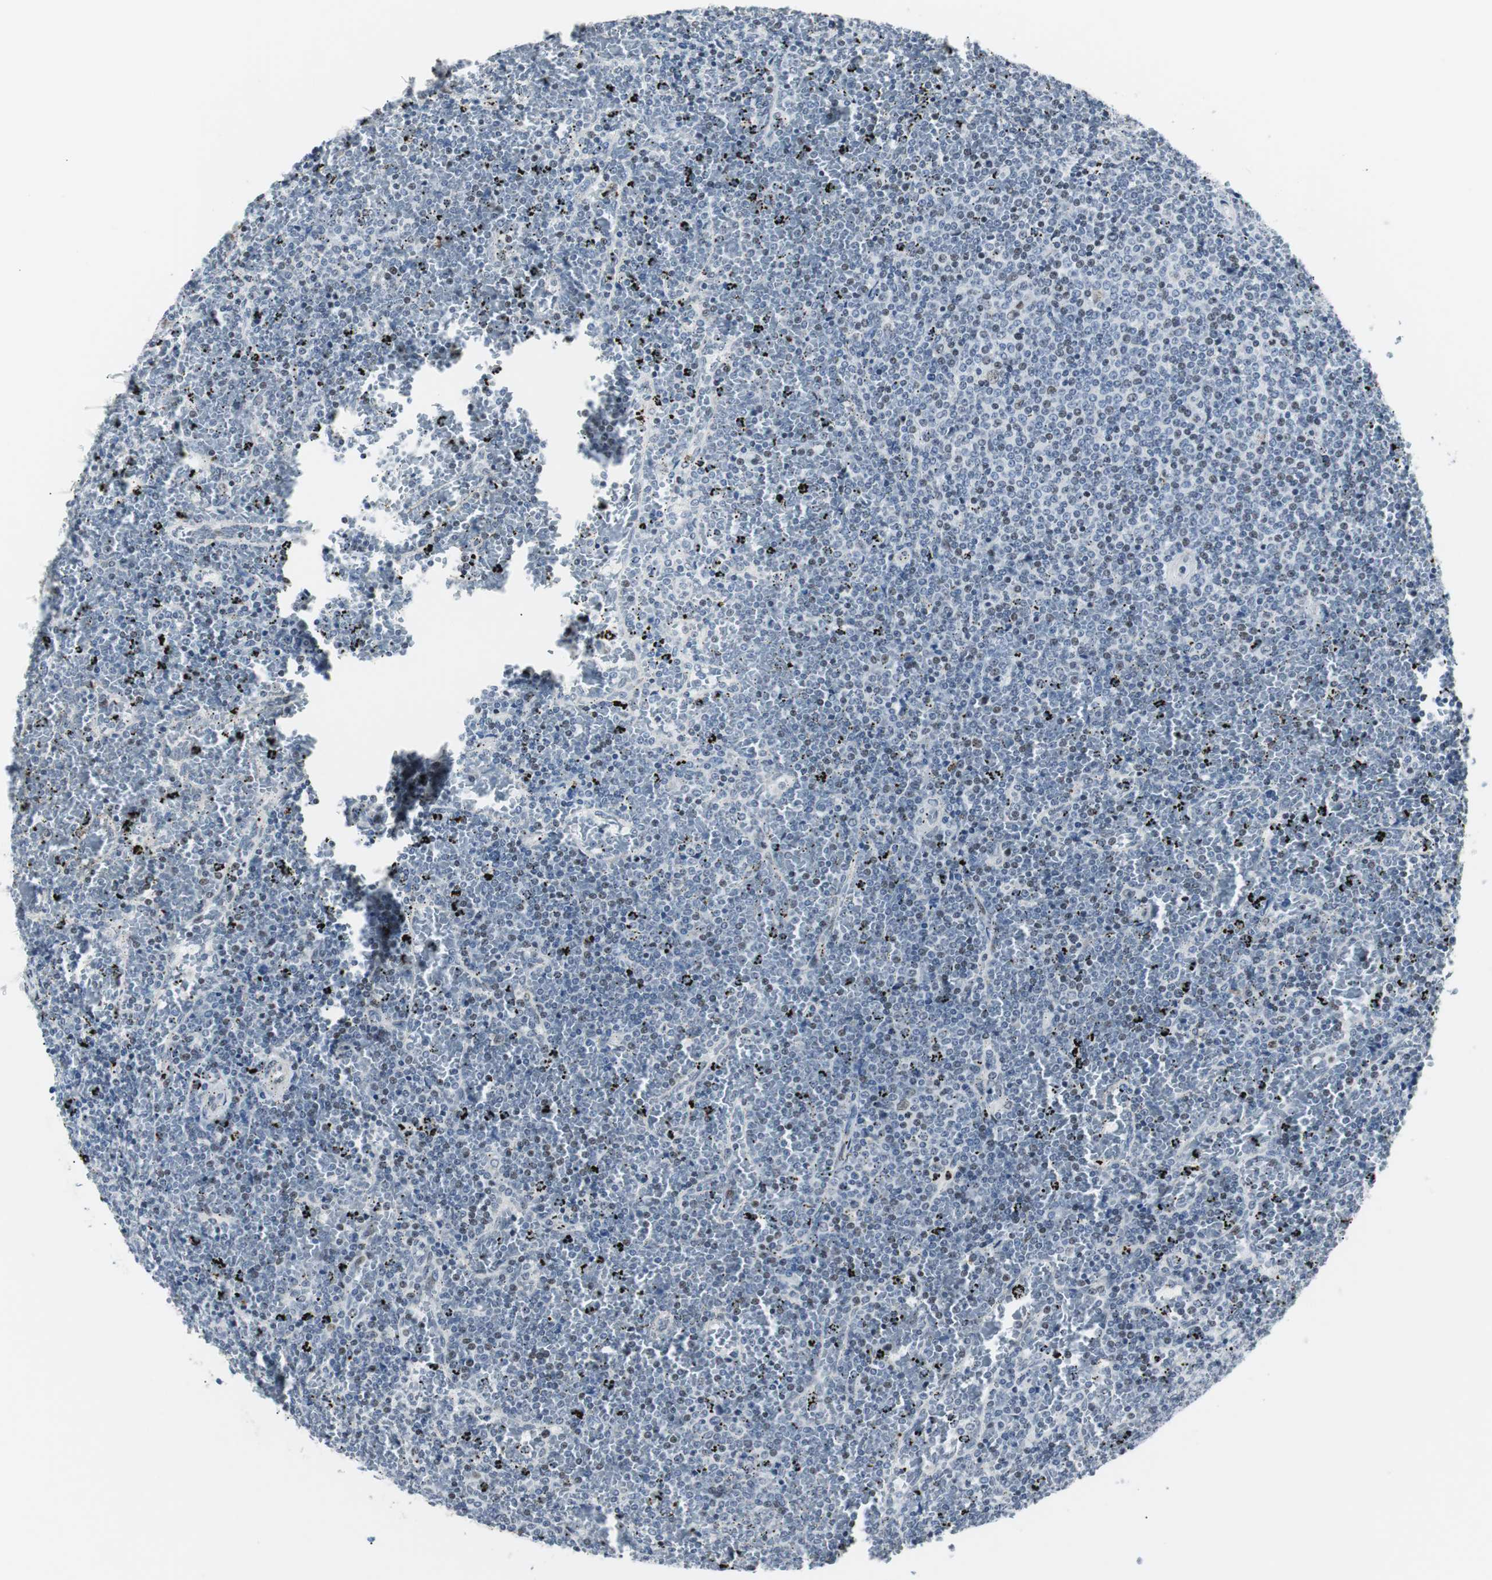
{"staining": {"intensity": "weak", "quantity": "25%-75%", "location": "nuclear"}, "tissue": "lymphoma", "cell_type": "Tumor cells", "image_type": "cancer", "snomed": [{"axis": "morphology", "description": "Malignant lymphoma, non-Hodgkin's type, Low grade"}, {"axis": "topography", "description": "Spleen"}], "caption": "Low-grade malignant lymphoma, non-Hodgkin's type stained with immunohistochemistry (IHC) exhibits weak nuclear positivity in about 25%-75% of tumor cells.", "gene": "MTA1", "patient": {"sex": "female", "age": 77}}